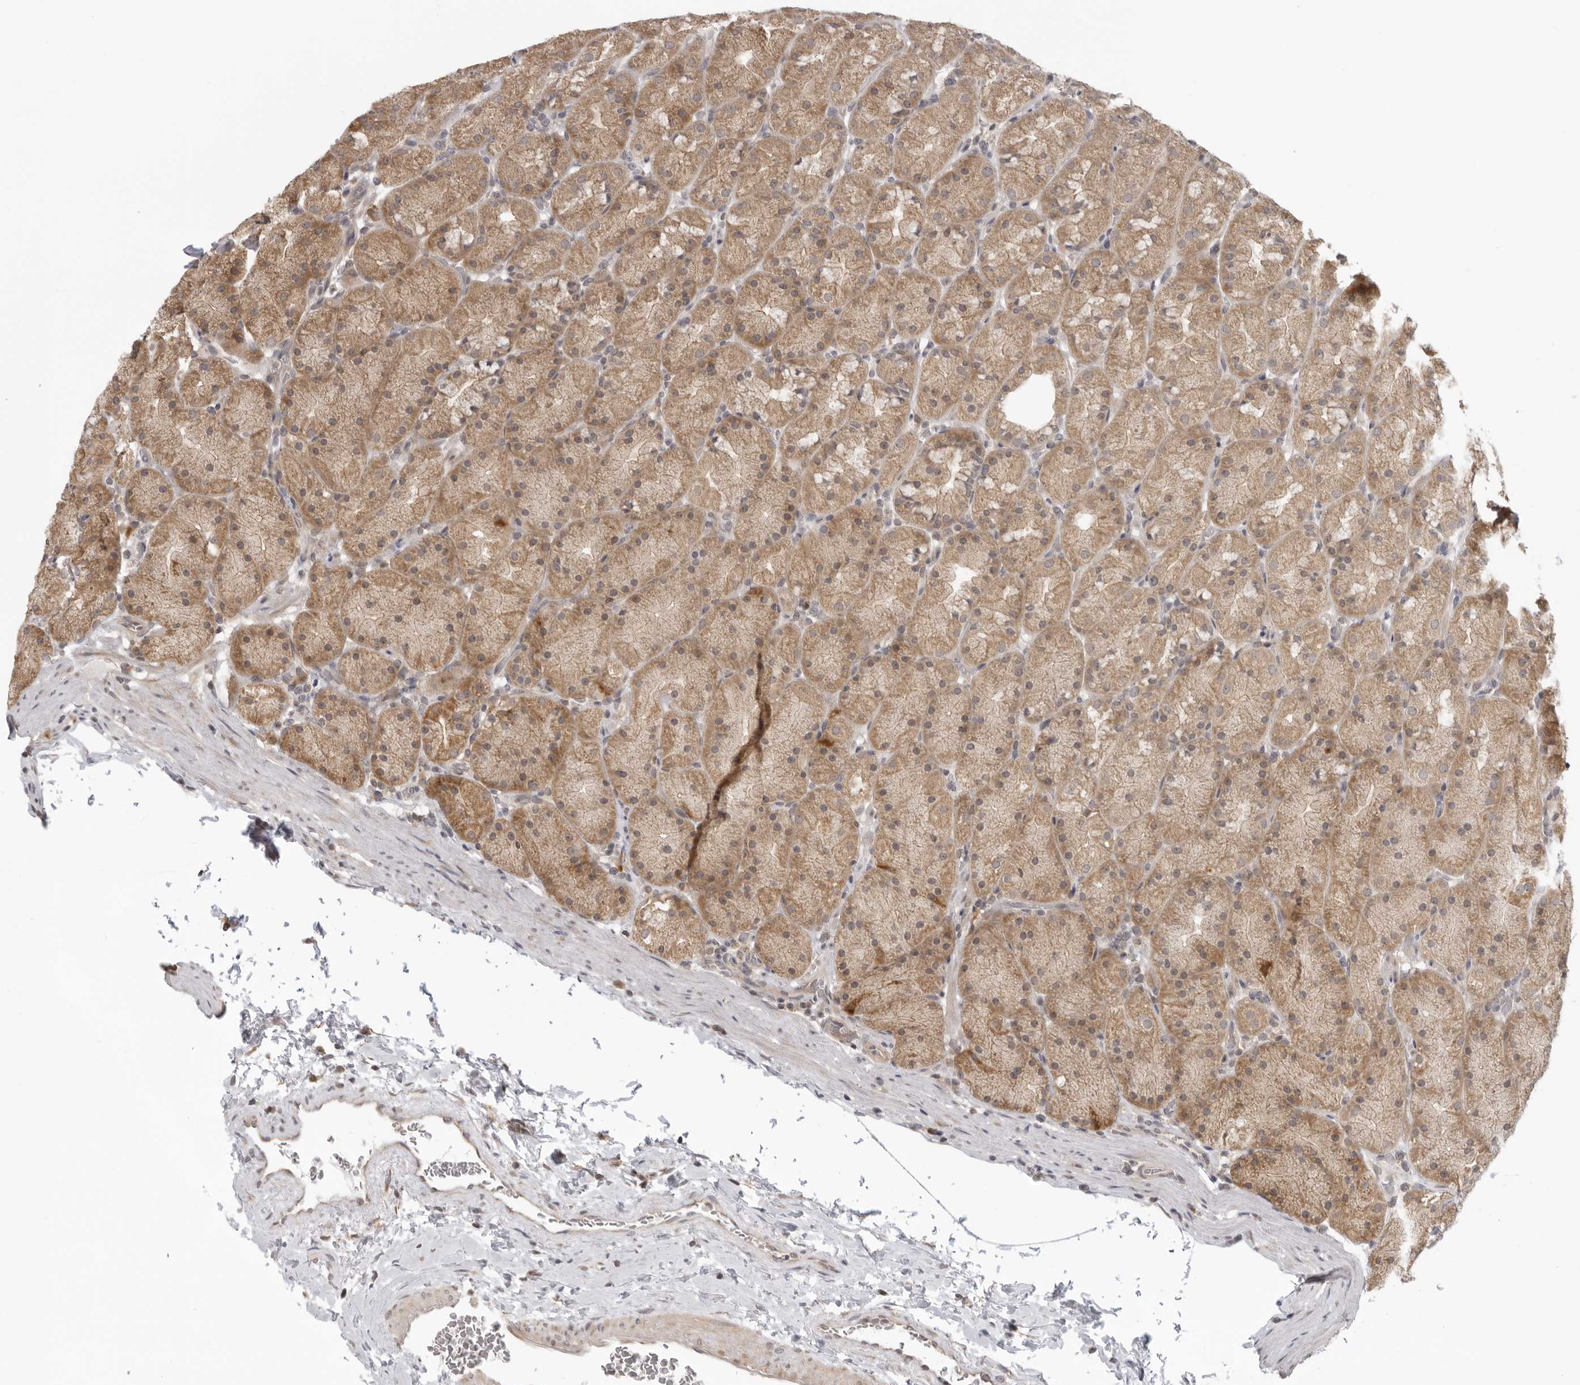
{"staining": {"intensity": "moderate", "quantity": ">75%", "location": "cytoplasmic/membranous"}, "tissue": "stomach", "cell_type": "Glandular cells", "image_type": "normal", "snomed": [{"axis": "morphology", "description": "Normal tissue, NOS"}, {"axis": "topography", "description": "Stomach, upper"}, {"axis": "topography", "description": "Stomach"}], "caption": "Immunohistochemistry (IHC) image of unremarkable human stomach stained for a protein (brown), which displays medium levels of moderate cytoplasmic/membranous positivity in about >75% of glandular cells.", "gene": "PRRC2A", "patient": {"sex": "male", "age": 48}}